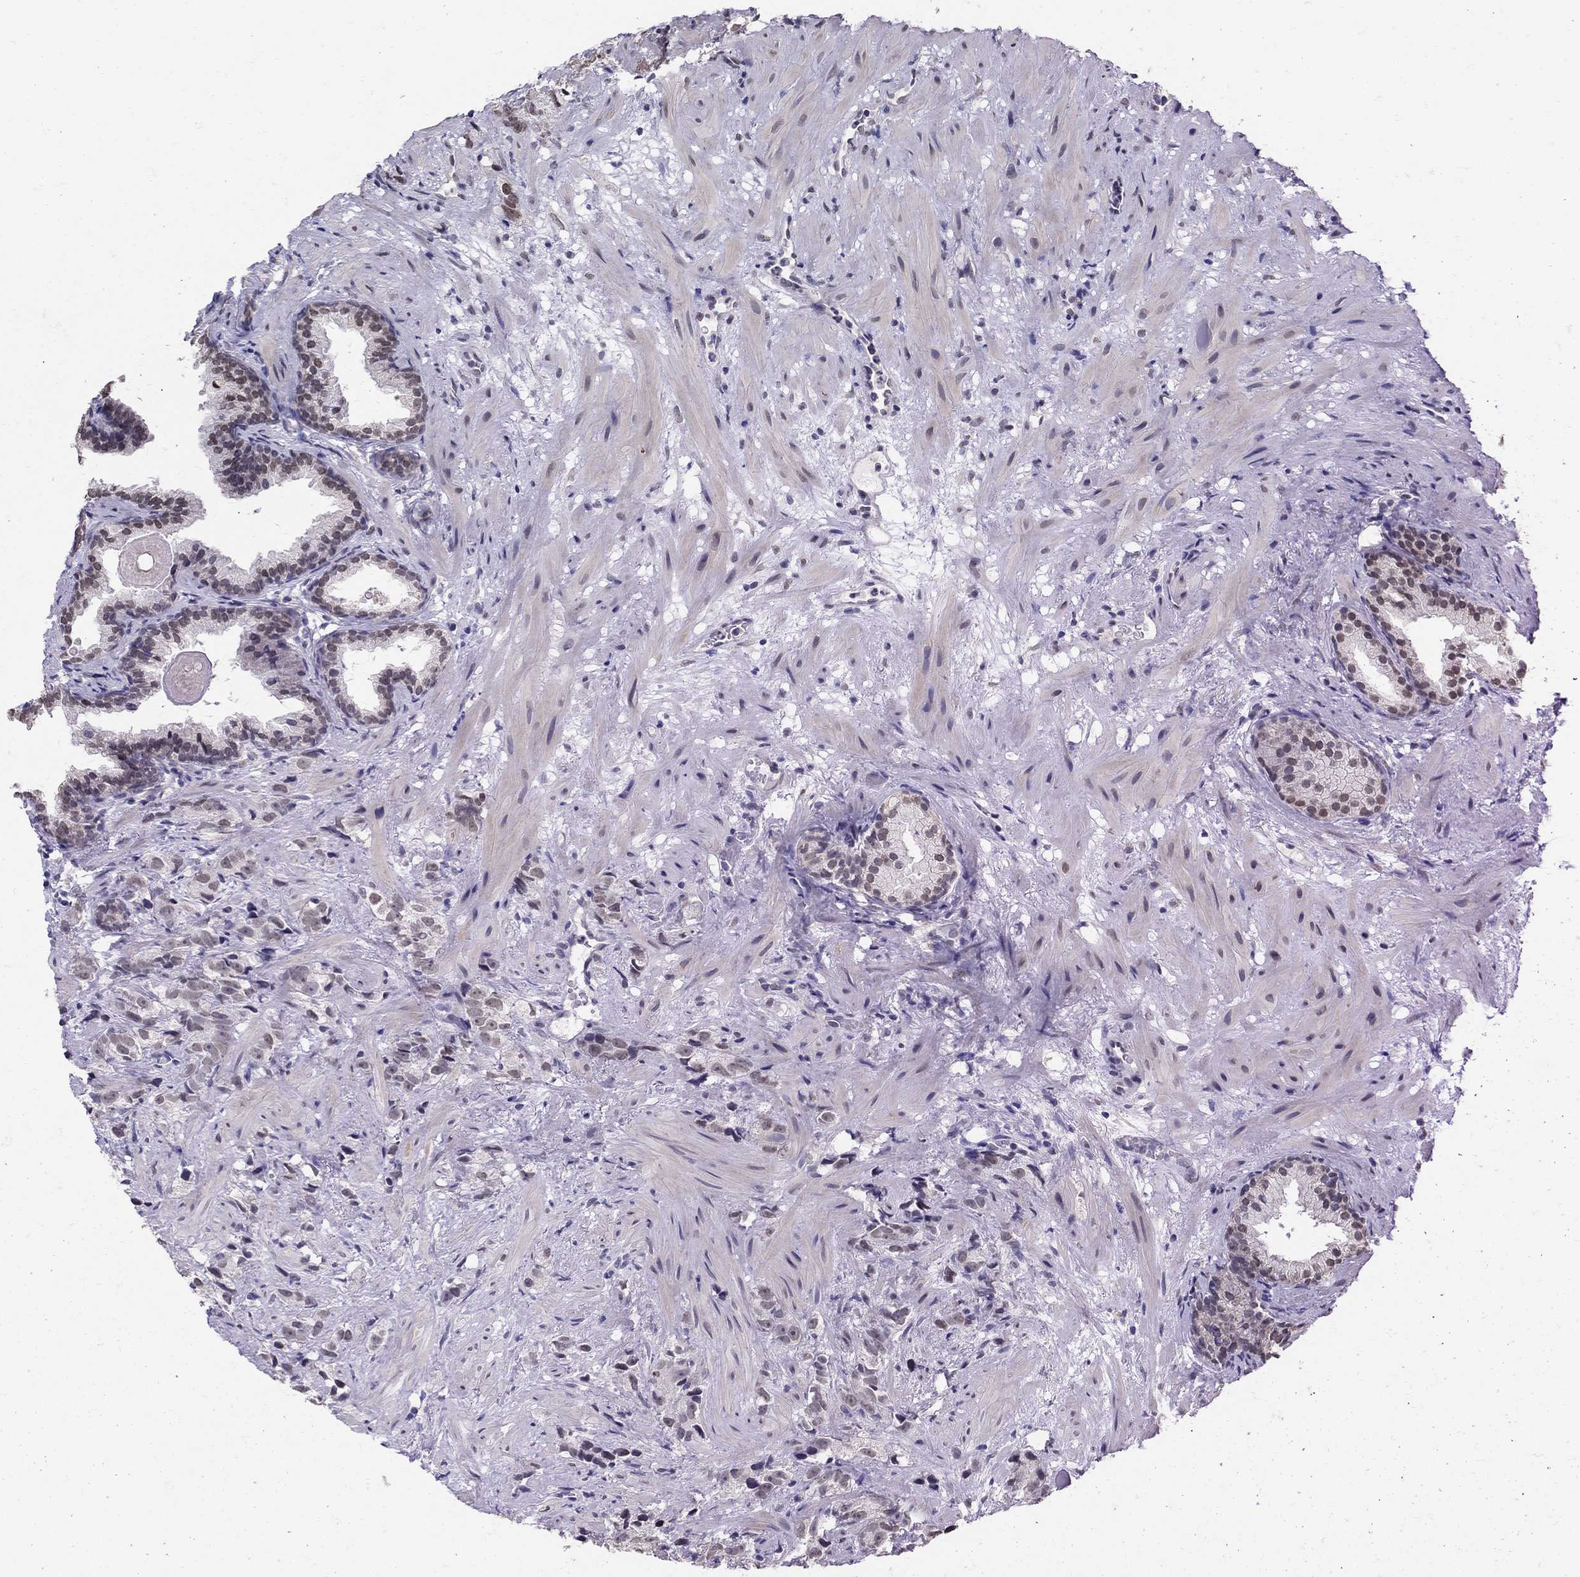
{"staining": {"intensity": "negative", "quantity": "none", "location": "none"}, "tissue": "prostate cancer", "cell_type": "Tumor cells", "image_type": "cancer", "snomed": [{"axis": "morphology", "description": "Adenocarcinoma, High grade"}, {"axis": "topography", "description": "Prostate"}], "caption": "A histopathology image of prostate adenocarcinoma (high-grade) stained for a protein demonstrates no brown staining in tumor cells.", "gene": "KCNN3", "patient": {"sex": "male", "age": 90}}